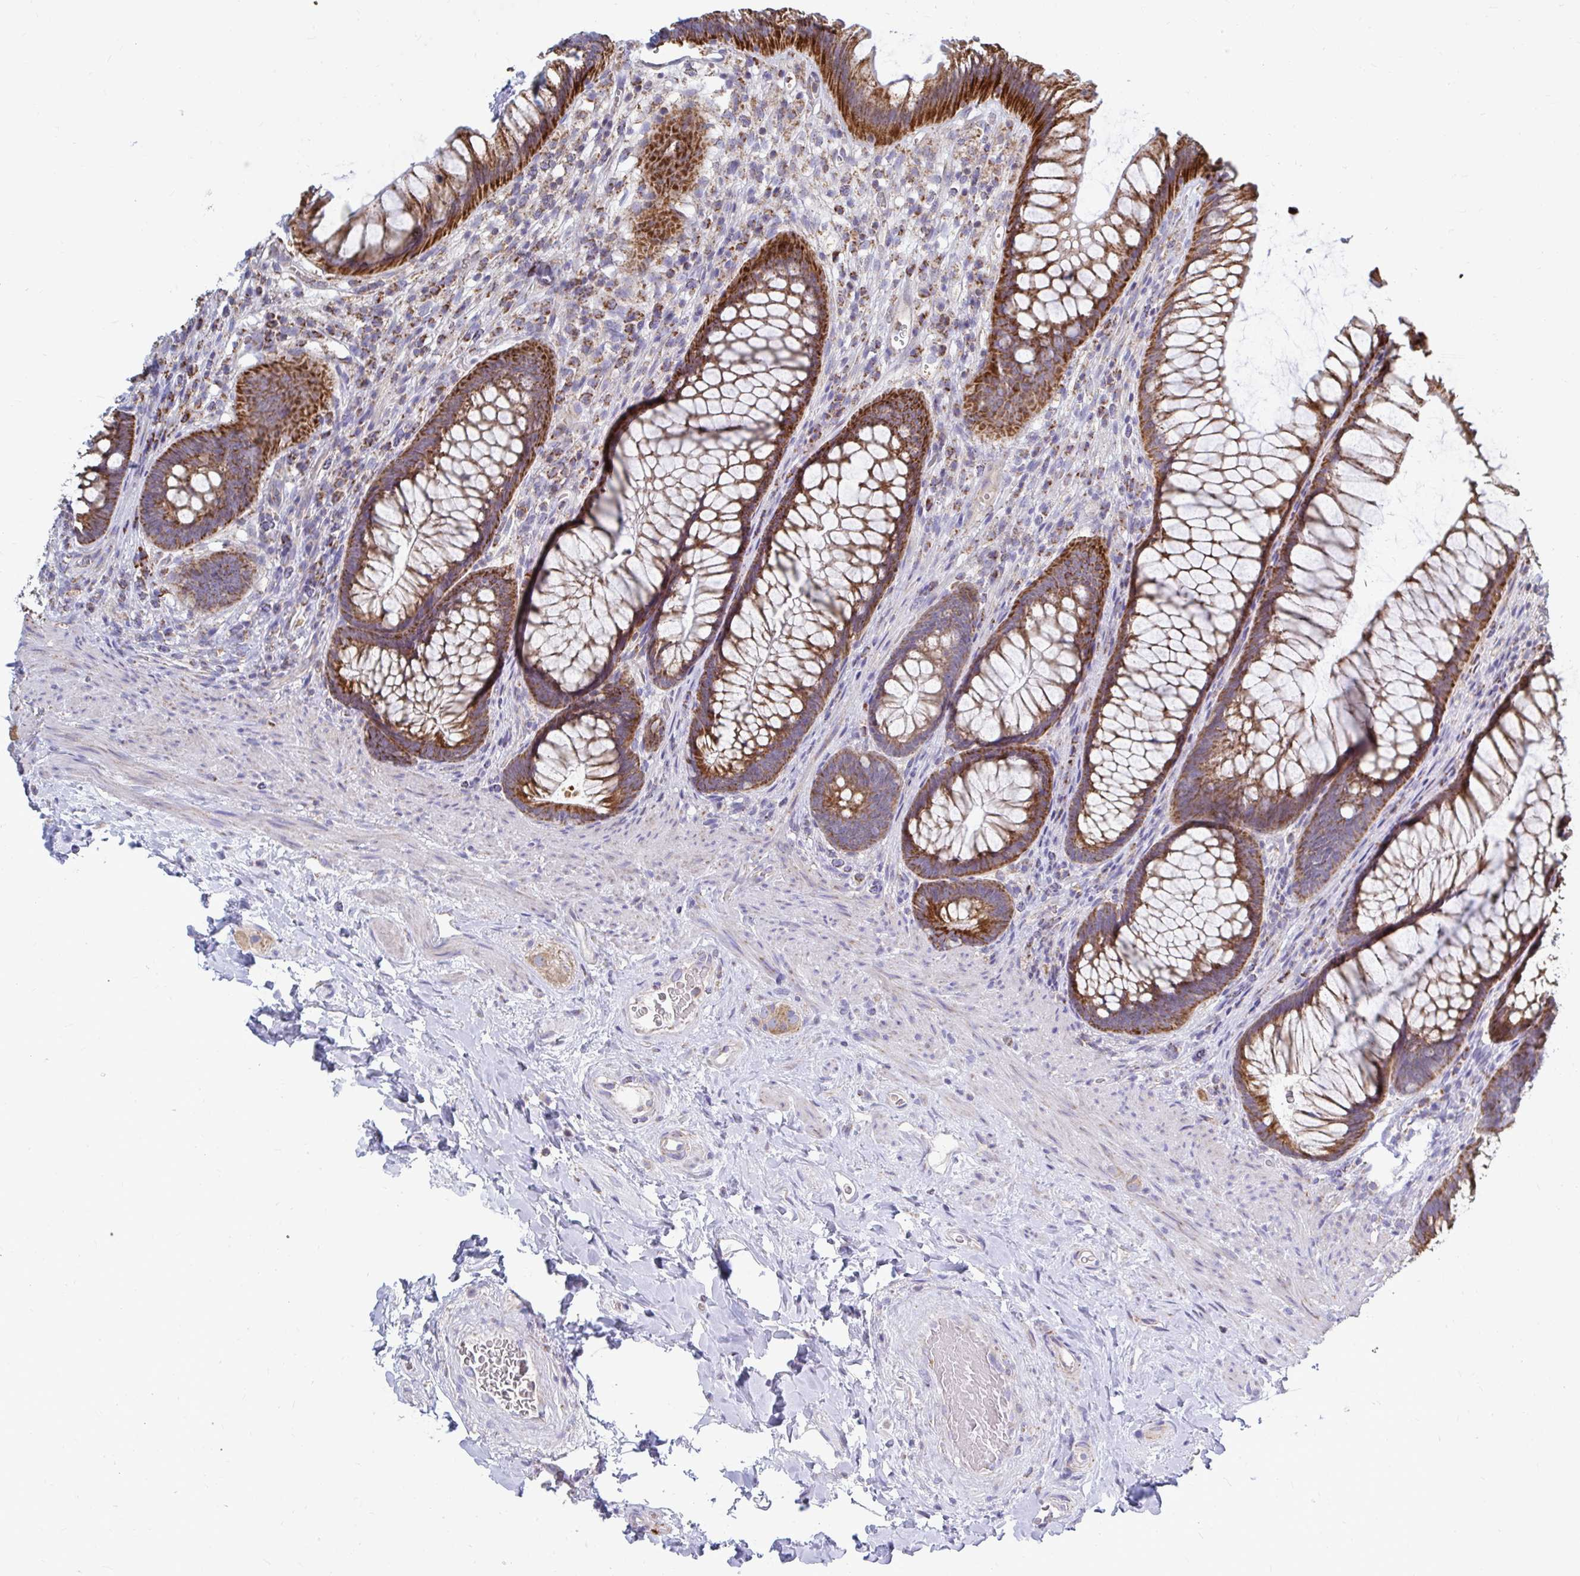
{"staining": {"intensity": "strong", "quantity": ">75%", "location": "cytoplasmic/membranous"}, "tissue": "rectum", "cell_type": "Glandular cells", "image_type": "normal", "snomed": [{"axis": "morphology", "description": "Normal tissue, NOS"}, {"axis": "topography", "description": "Rectum"}], "caption": "Protein staining of normal rectum reveals strong cytoplasmic/membranous expression in approximately >75% of glandular cells.", "gene": "OR10R2", "patient": {"sex": "male", "age": 53}}